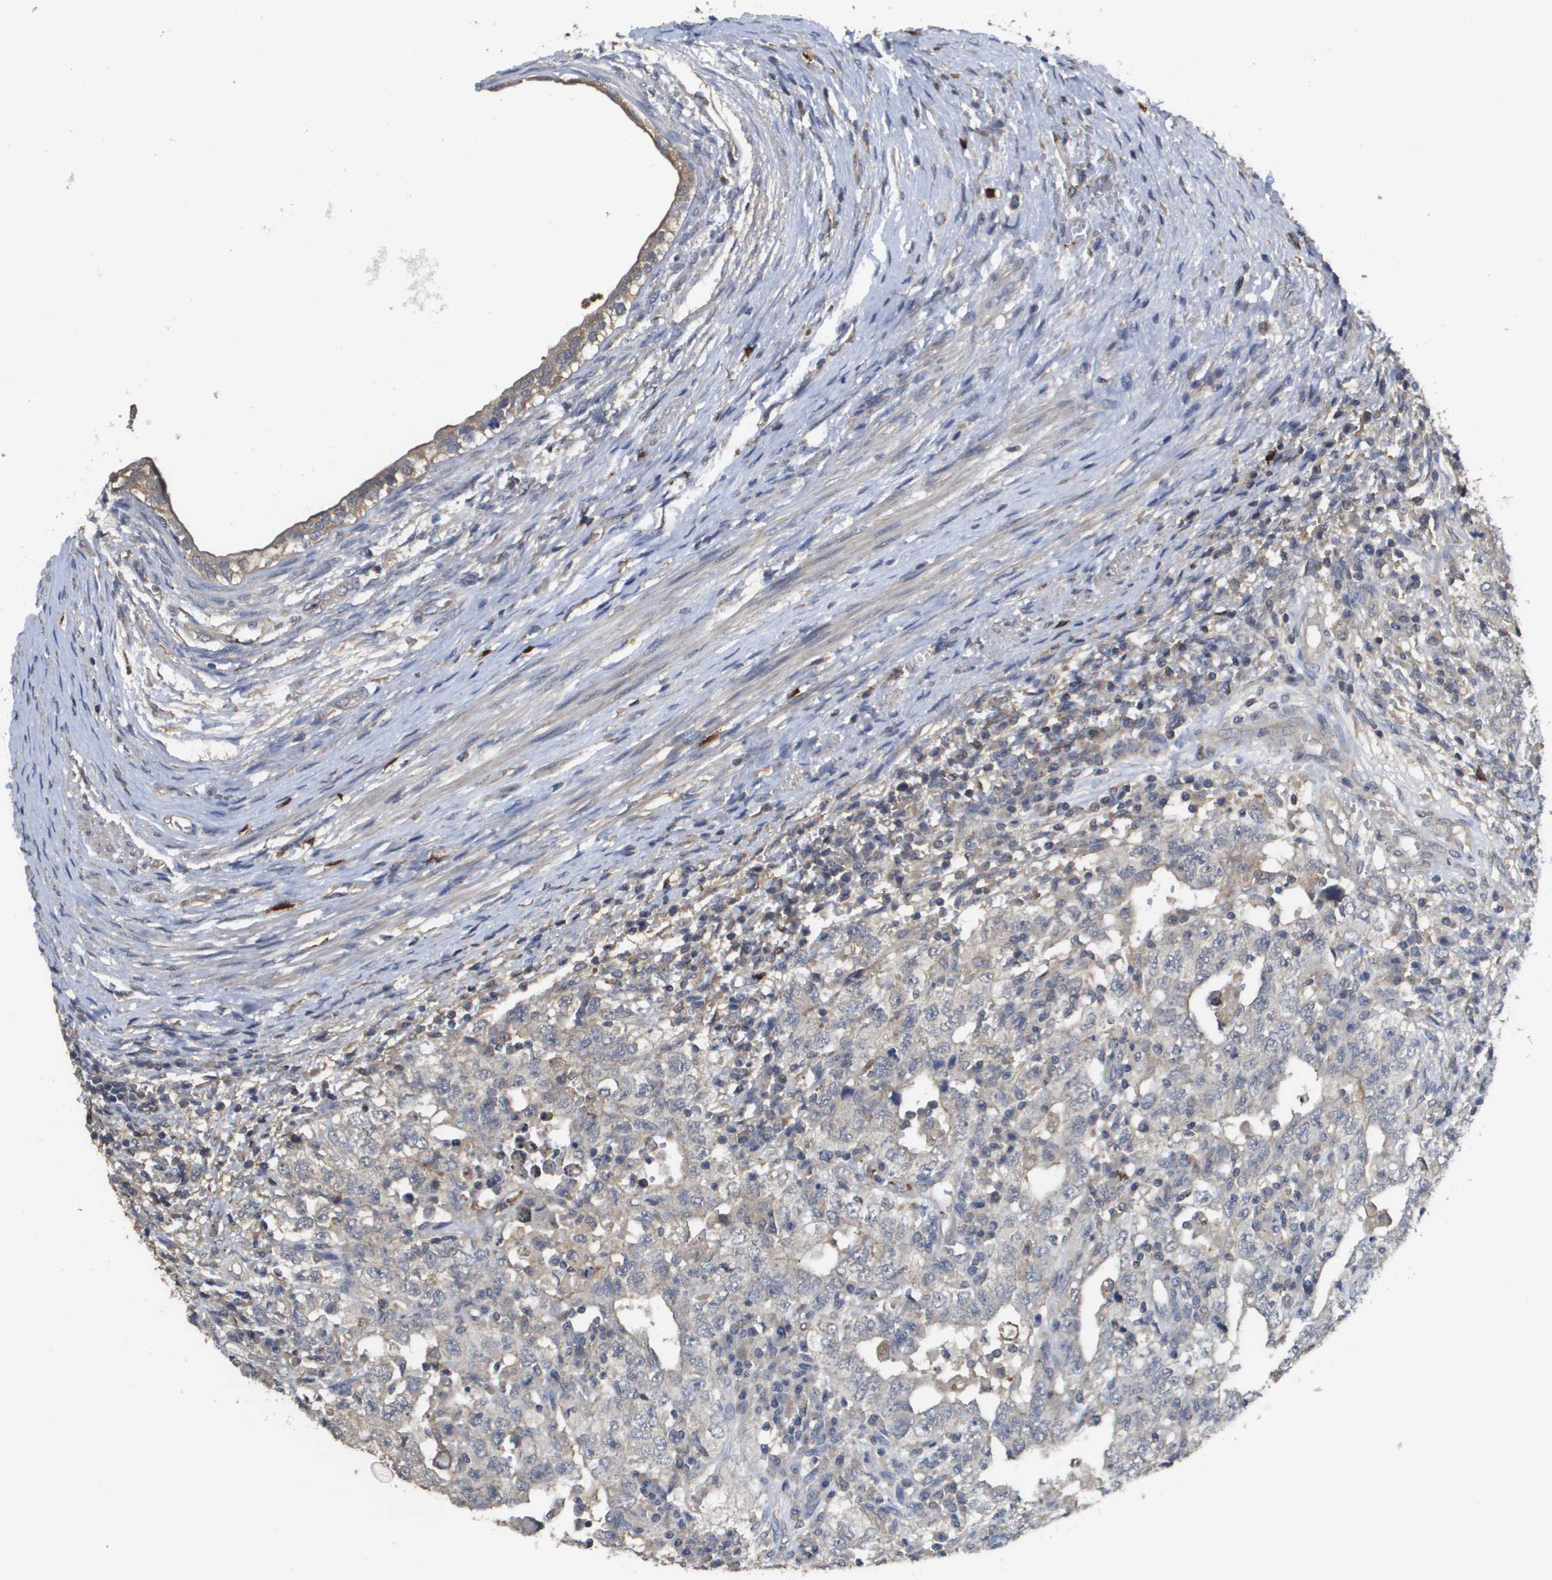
{"staining": {"intensity": "negative", "quantity": "none", "location": "none"}, "tissue": "testis cancer", "cell_type": "Tumor cells", "image_type": "cancer", "snomed": [{"axis": "morphology", "description": "Carcinoma, Embryonal, NOS"}, {"axis": "topography", "description": "Testis"}], "caption": "This is an immunohistochemistry photomicrograph of testis cancer. There is no staining in tumor cells.", "gene": "RAB27B", "patient": {"sex": "male", "age": 26}}